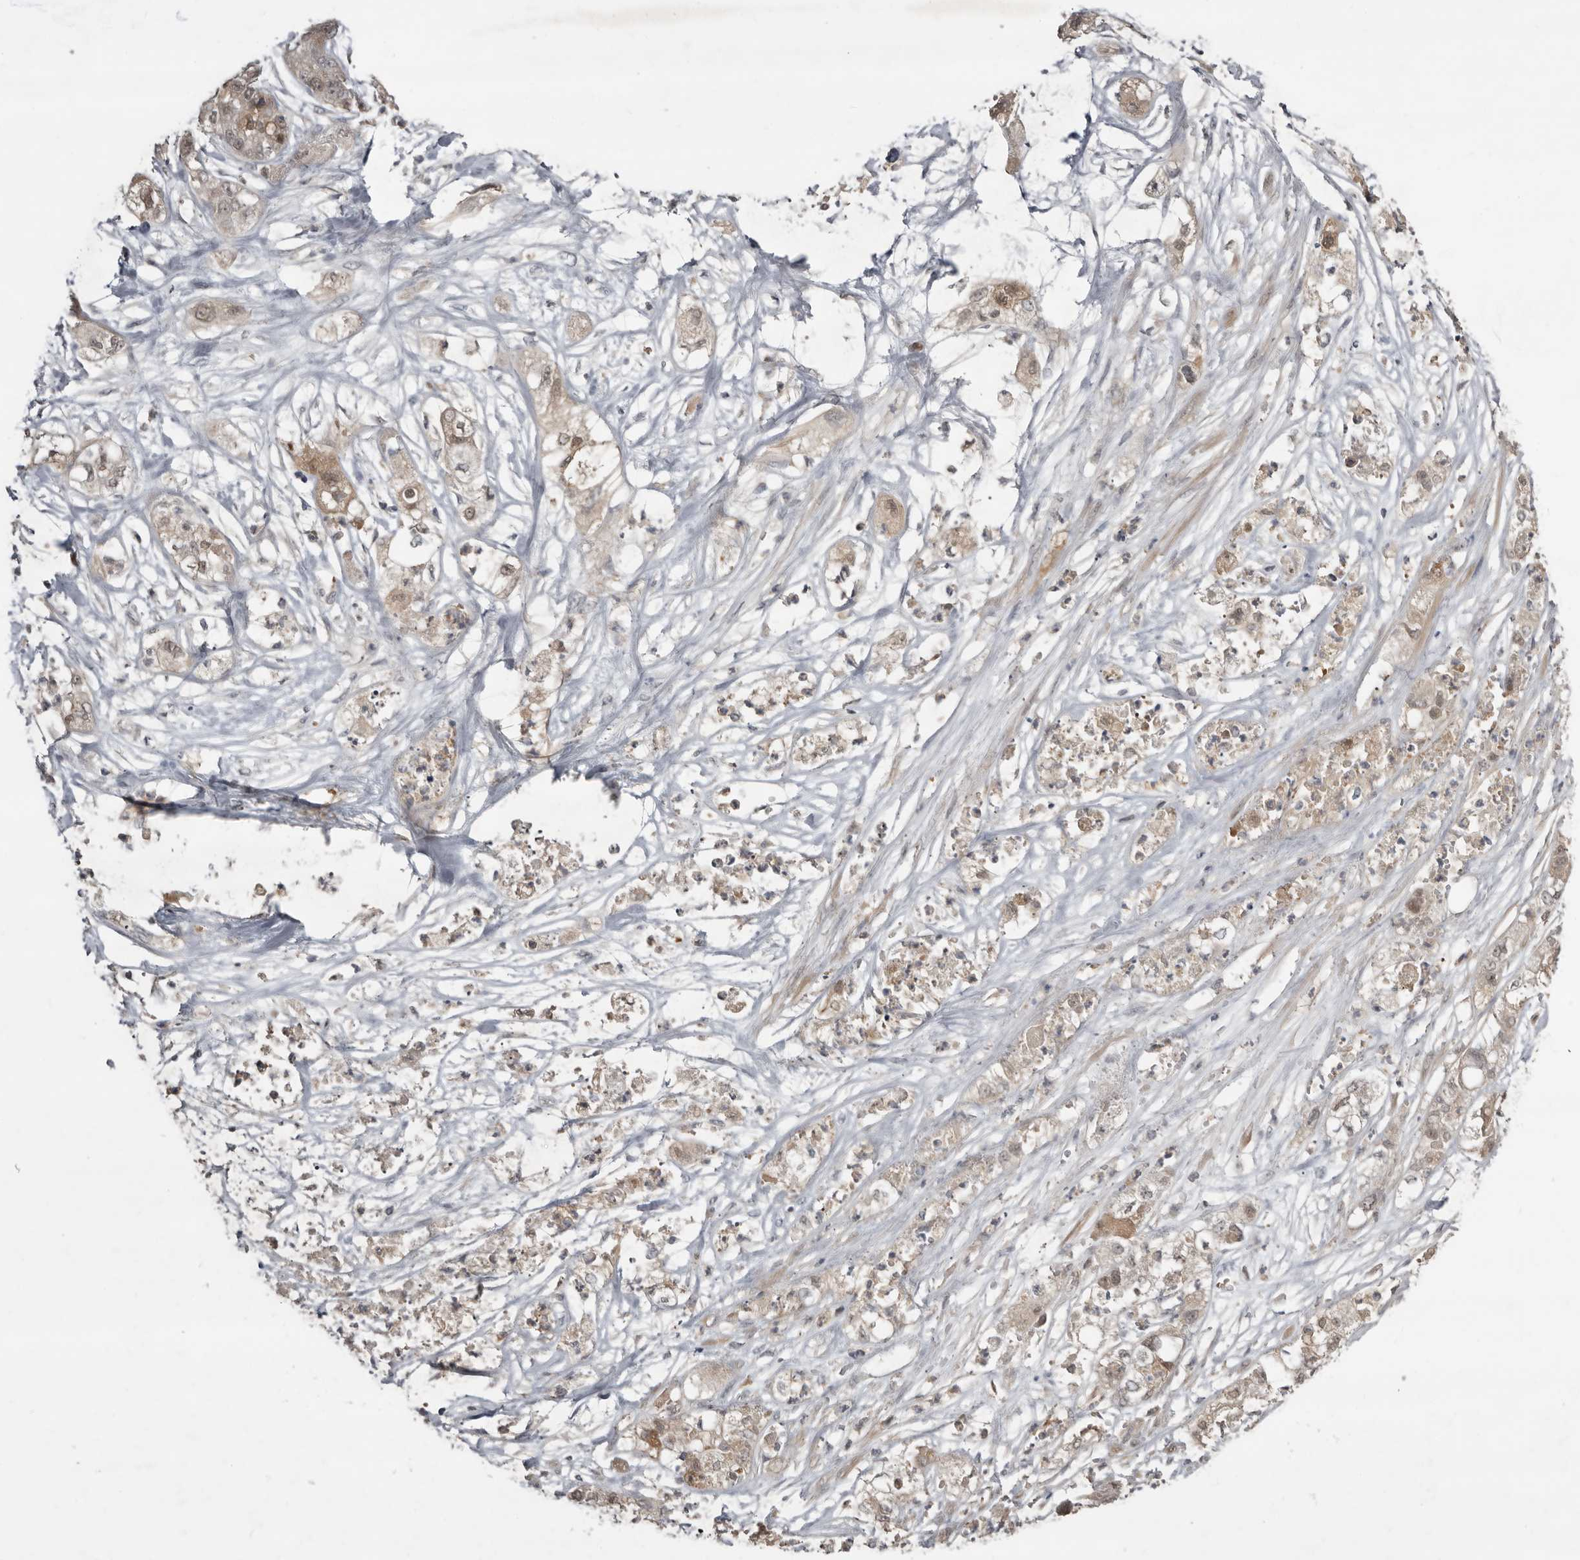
{"staining": {"intensity": "moderate", "quantity": "<25%", "location": "cytoplasmic/membranous,nuclear"}, "tissue": "pancreatic cancer", "cell_type": "Tumor cells", "image_type": "cancer", "snomed": [{"axis": "morphology", "description": "Adenocarcinoma, NOS"}, {"axis": "topography", "description": "Pancreas"}], "caption": "This histopathology image reveals immunohistochemistry (IHC) staining of pancreatic cancer (adenocarcinoma), with low moderate cytoplasmic/membranous and nuclear staining in about <25% of tumor cells.", "gene": "RBKS", "patient": {"sex": "female", "age": 78}}